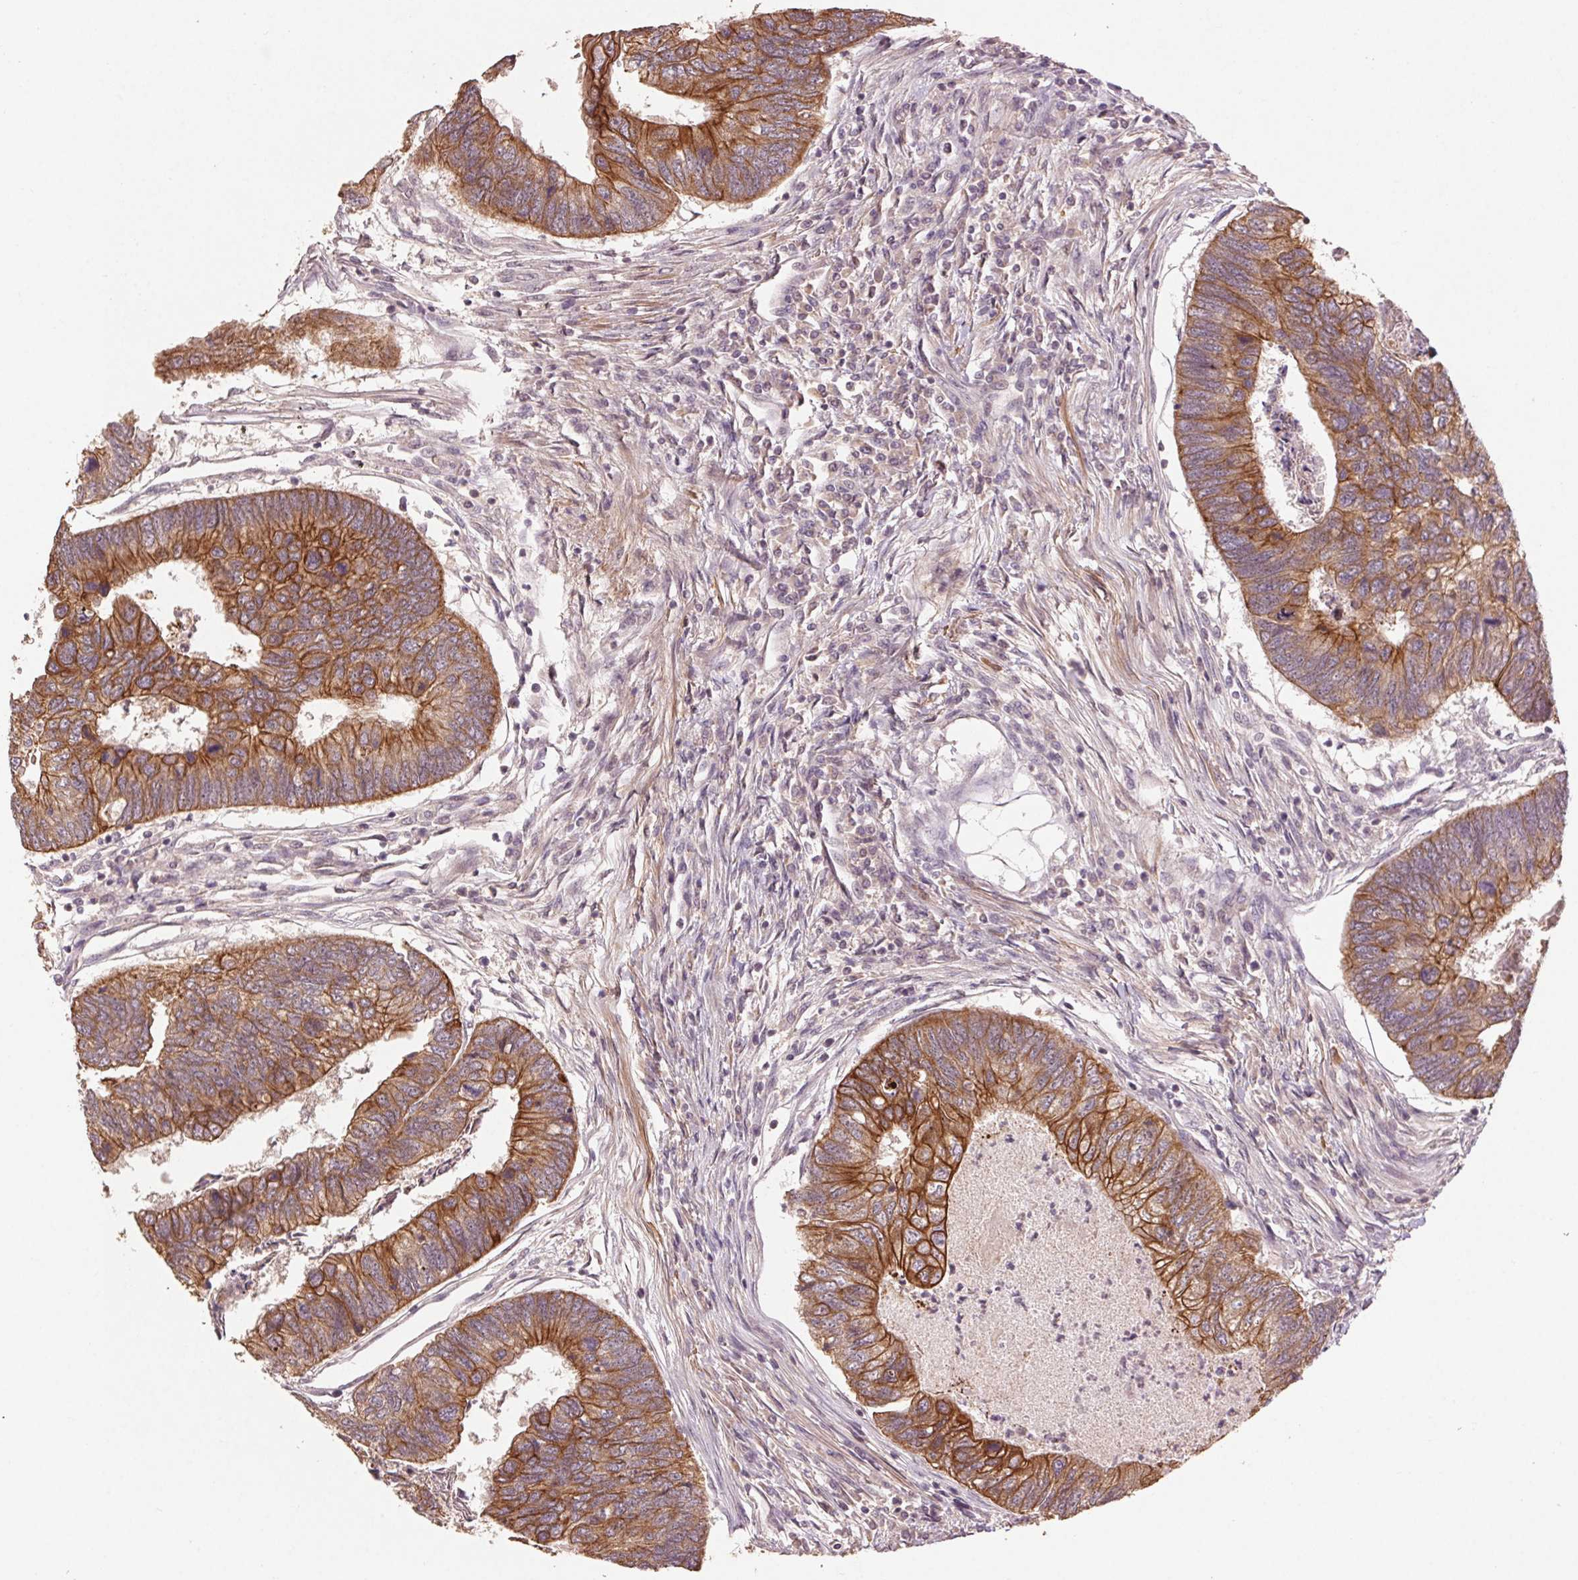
{"staining": {"intensity": "strong", "quantity": ">75%", "location": "cytoplasmic/membranous"}, "tissue": "colorectal cancer", "cell_type": "Tumor cells", "image_type": "cancer", "snomed": [{"axis": "morphology", "description": "Adenocarcinoma, NOS"}, {"axis": "topography", "description": "Colon"}], "caption": "The immunohistochemical stain highlights strong cytoplasmic/membranous staining in tumor cells of colorectal adenocarcinoma tissue. Ihc stains the protein in brown and the nuclei are stained blue.", "gene": "SMLR1", "patient": {"sex": "female", "age": 67}}